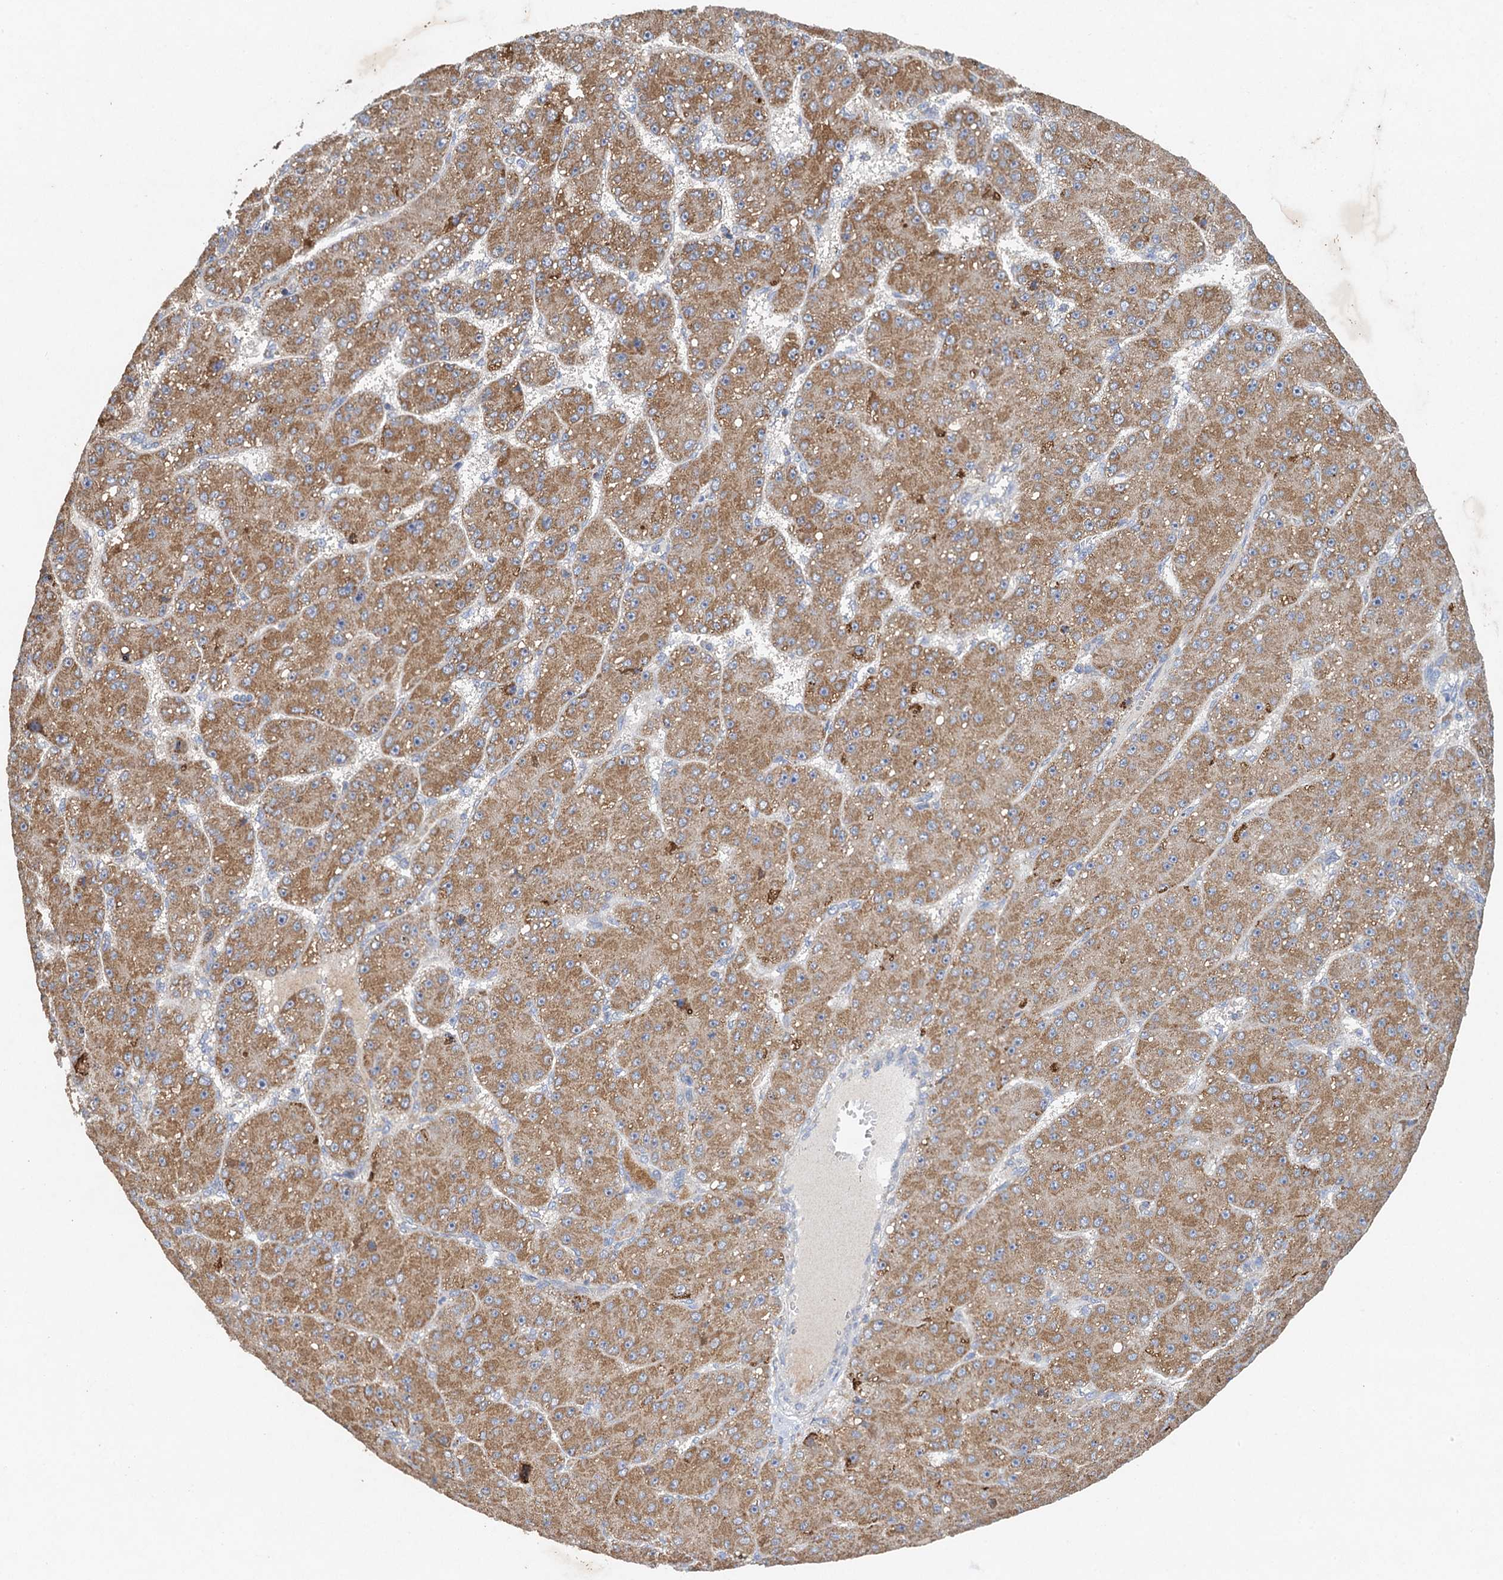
{"staining": {"intensity": "moderate", "quantity": ">75%", "location": "cytoplasmic/membranous"}, "tissue": "liver cancer", "cell_type": "Tumor cells", "image_type": "cancer", "snomed": [{"axis": "morphology", "description": "Carcinoma, Hepatocellular, NOS"}, {"axis": "topography", "description": "Liver"}], "caption": "Tumor cells show medium levels of moderate cytoplasmic/membranous staining in about >75% of cells in hepatocellular carcinoma (liver).", "gene": "BCS1L", "patient": {"sex": "male", "age": 67}}